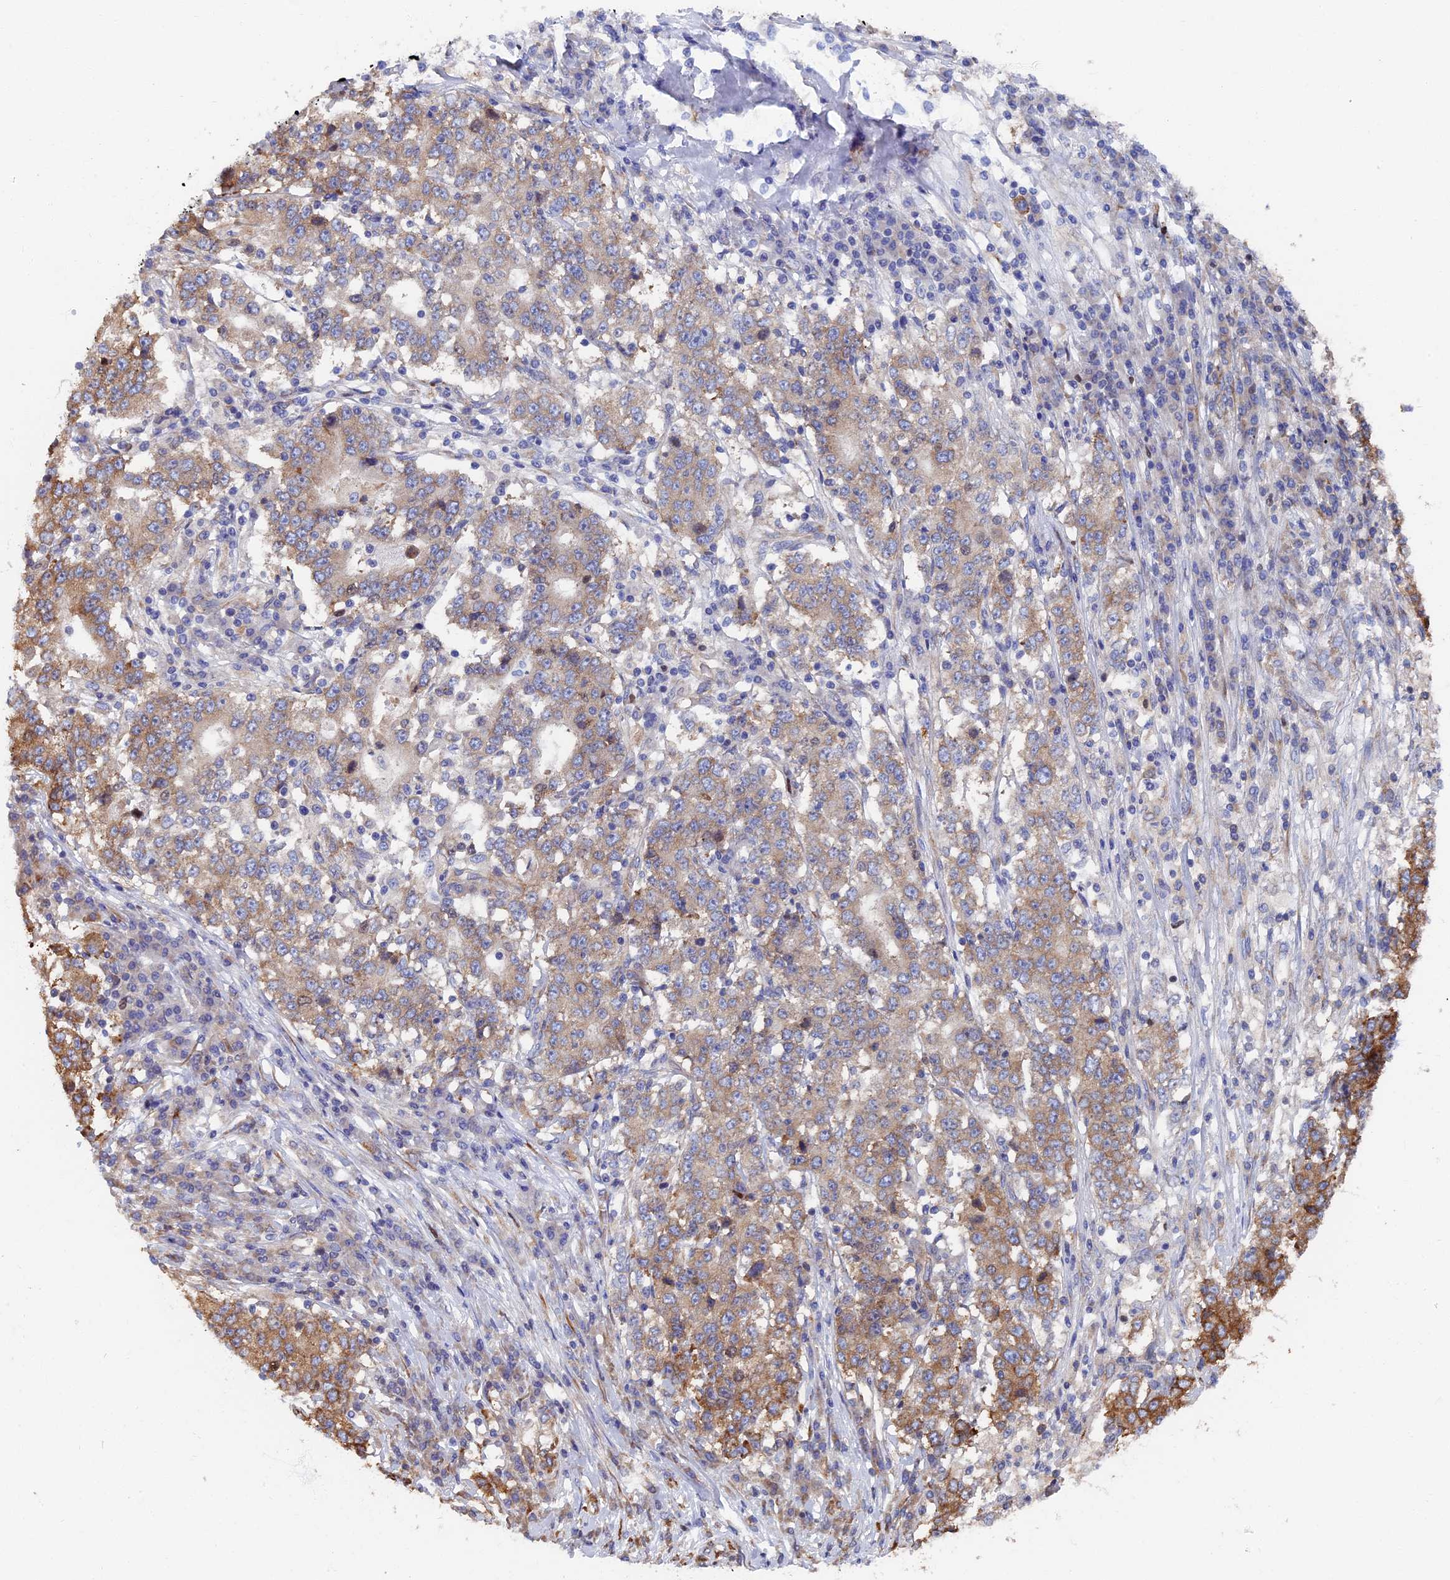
{"staining": {"intensity": "weak", "quantity": "25%-75%", "location": "cytoplasmic/membranous"}, "tissue": "stomach cancer", "cell_type": "Tumor cells", "image_type": "cancer", "snomed": [{"axis": "morphology", "description": "Adenocarcinoma, NOS"}, {"axis": "topography", "description": "Stomach"}], "caption": "Protein expression analysis of human adenocarcinoma (stomach) reveals weak cytoplasmic/membranous expression in approximately 25%-75% of tumor cells.", "gene": "YBX1", "patient": {"sex": "male", "age": 59}}